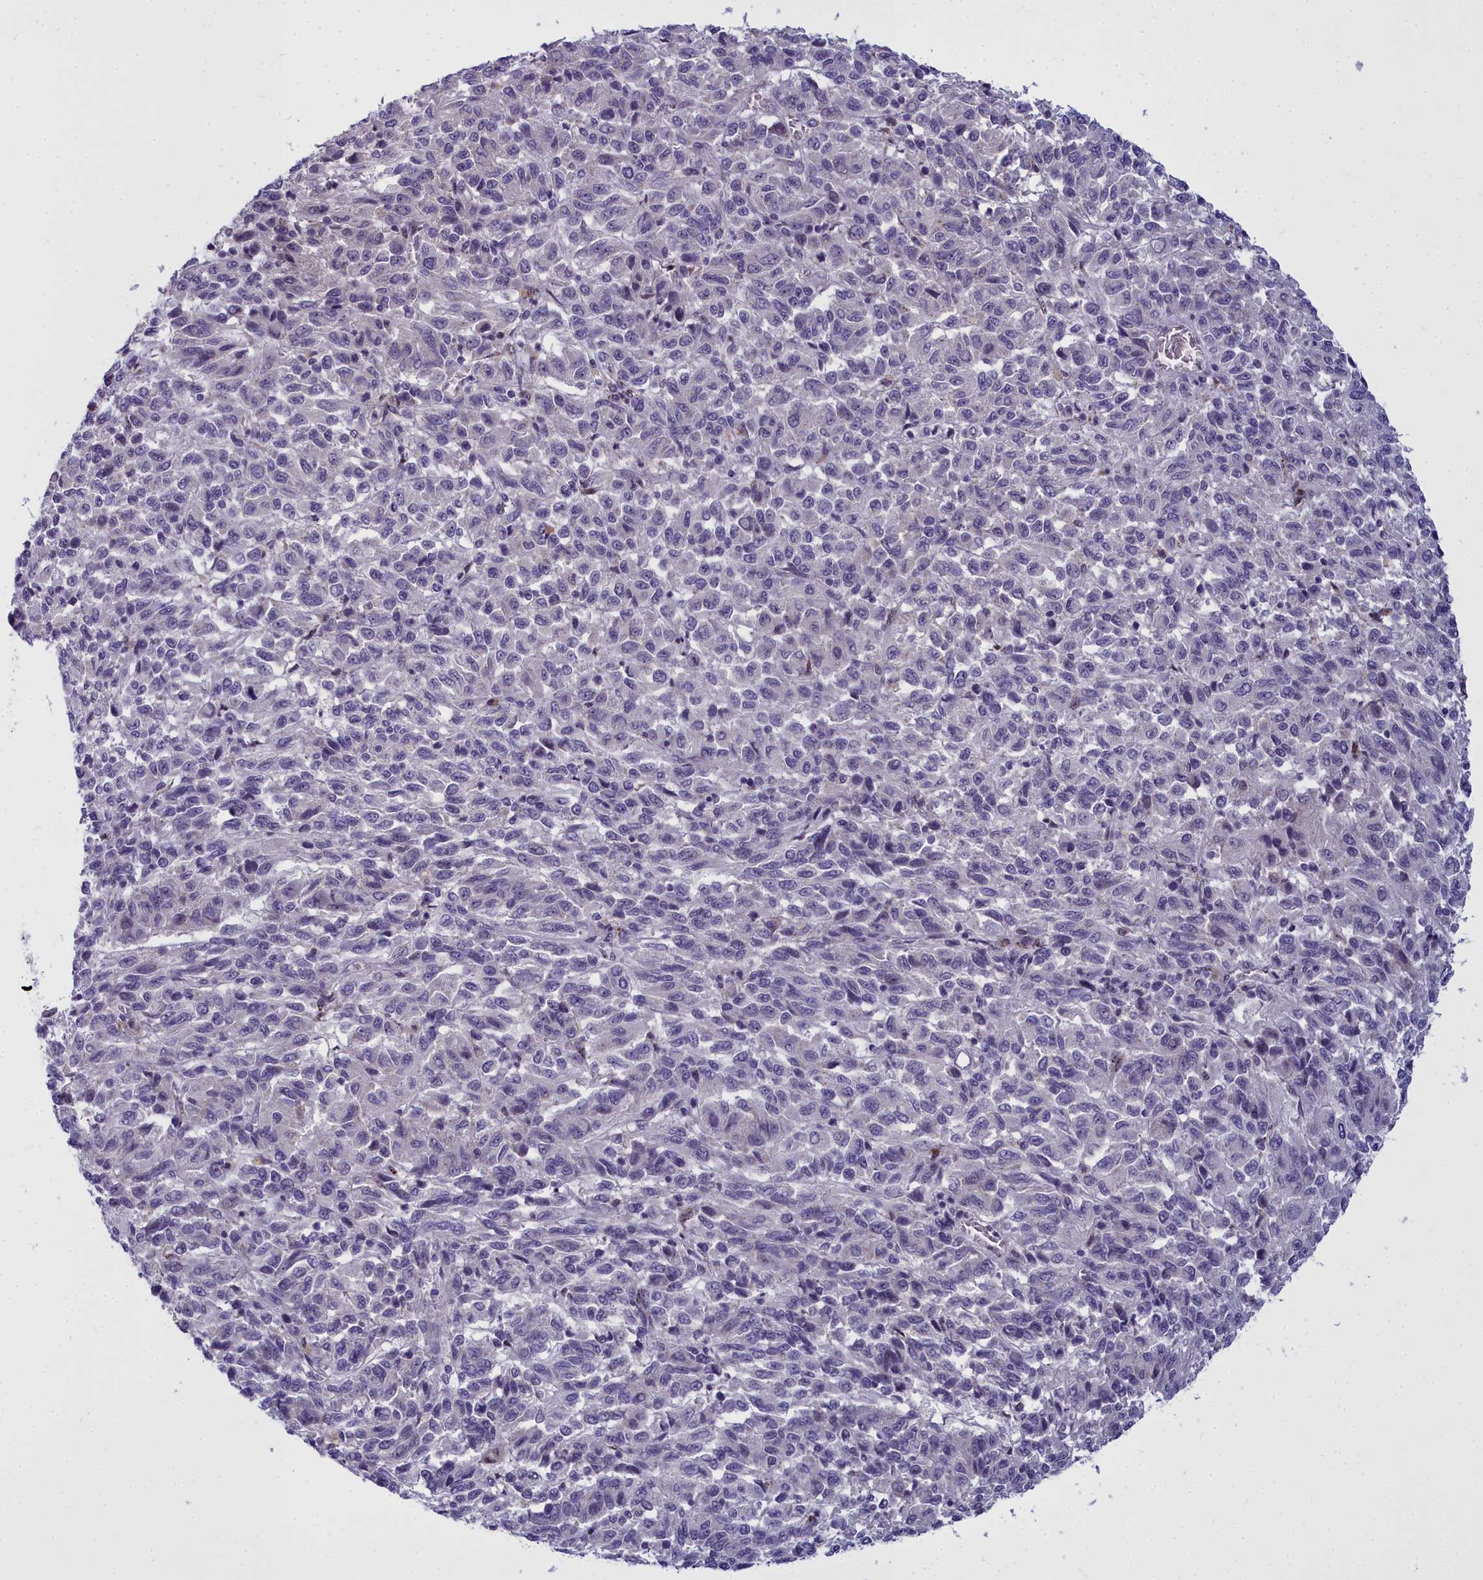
{"staining": {"intensity": "negative", "quantity": "none", "location": "none"}, "tissue": "melanoma", "cell_type": "Tumor cells", "image_type": "cancer", "snomed": [{"axis": "morphology", "description": "Malignant melanoma, Metastatic site"}, {"axis": "topography", "description": "Lung"}], "caption": "Malignant melanoma (metastatic site) stained for a protein using immunohistochemistry (IHC) exhibits no expression tumor cells.", "gene": "WDPCP", "patient": {"sex": "male", "age": 64}}